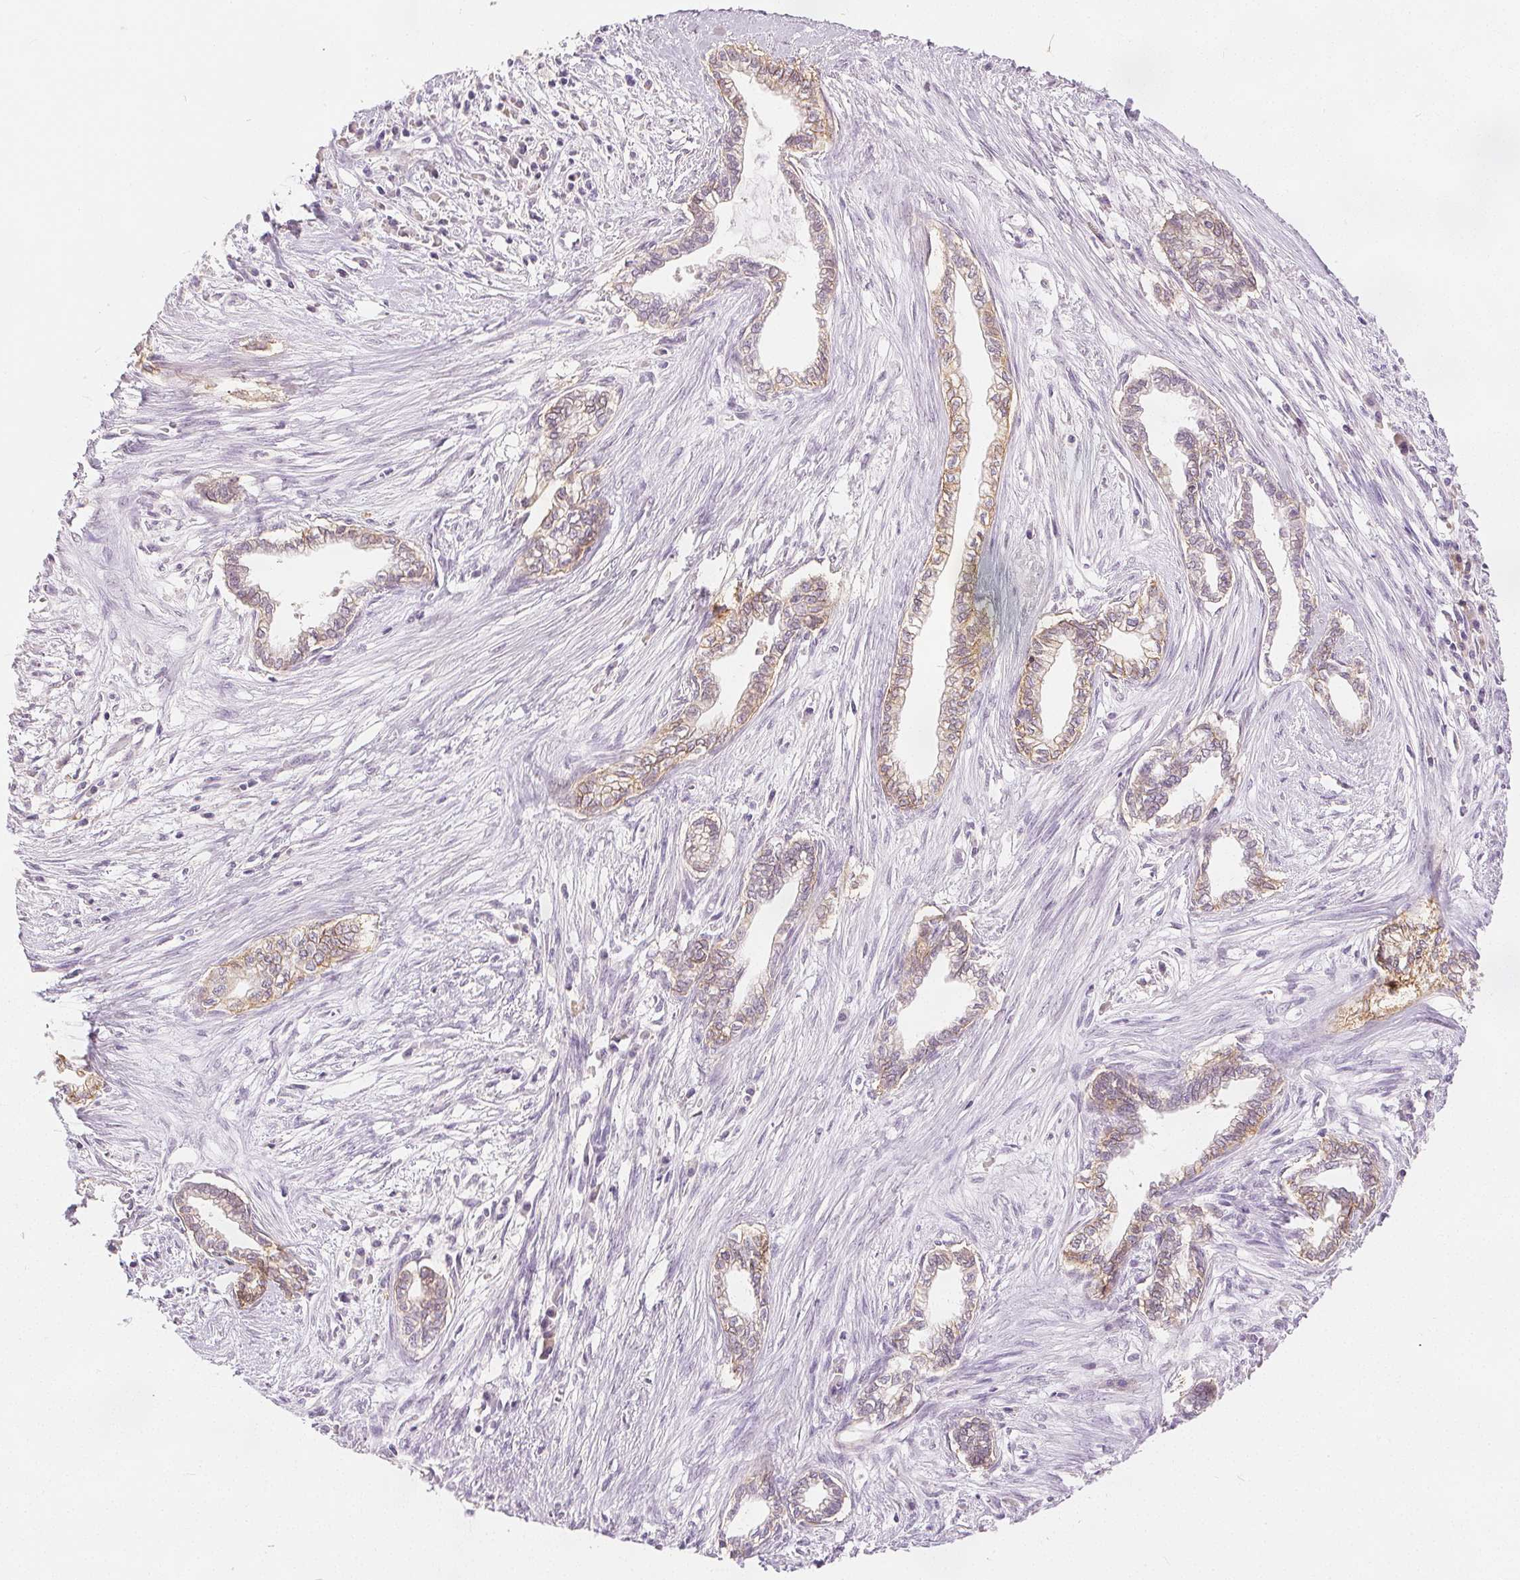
{"staining": {"intensity": "weak", "quantity": "25%-75%", "location": "cytoplasmic/membranous"}, "tissue": "cervical cancer", "cell_type": "Tumor cells", "image_type": "cancer", "snomed": [{"axis": "morphology", "description": "Adenocarcinoma, NOS"}, {"axis": "topography", "description": "Cervix"}], "caption": "Protein expression analysis of adenocarcinoma (cervical) demonstrates weak cytoplasmic/membranous staining in about 25%-75% of tumor cells.", "gene": "CA12", "patient": {"sex": "female", "age": 62}}